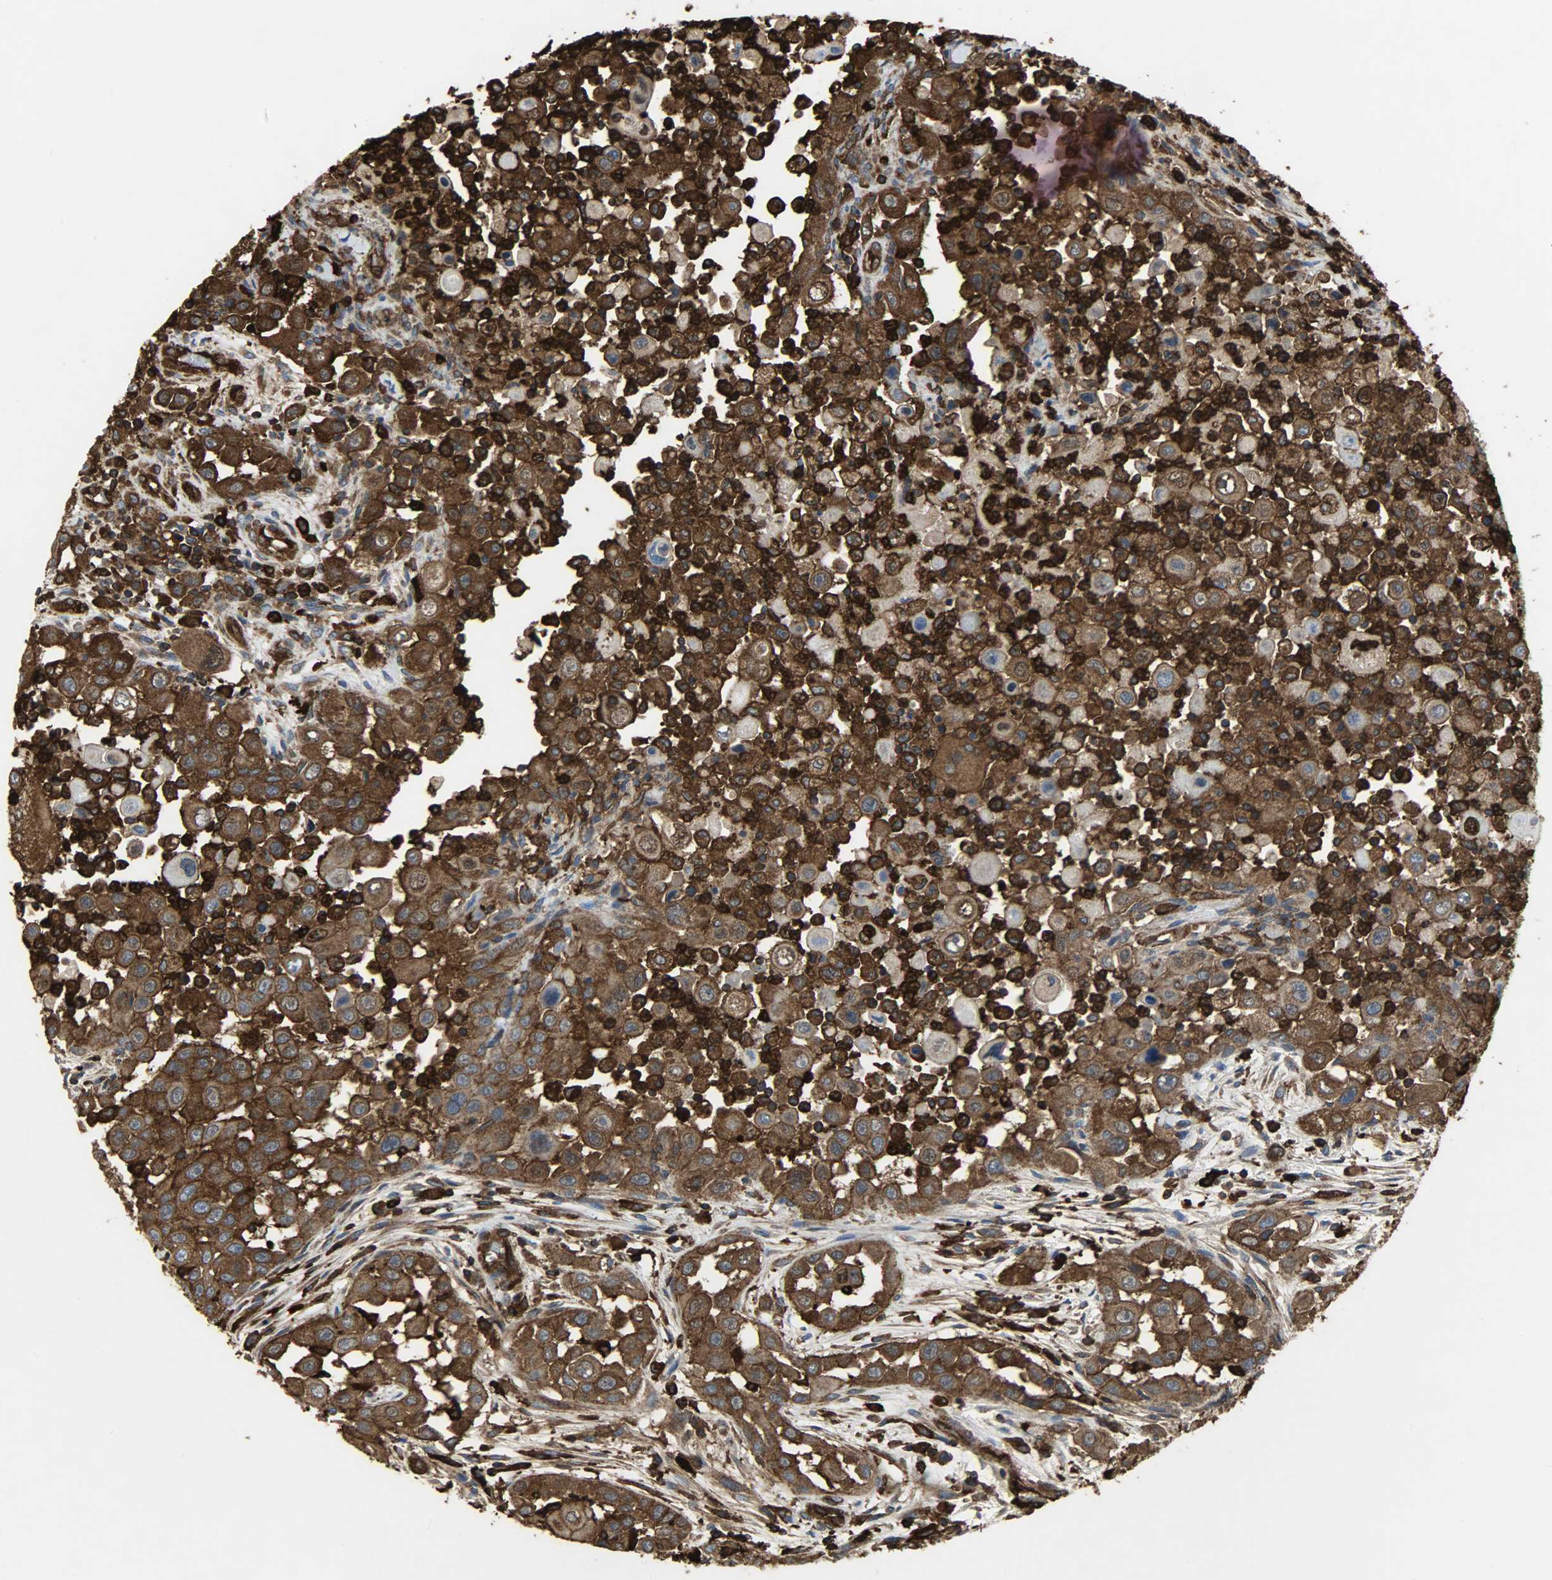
{"staining": {"intensity": "strong", "quantity": ">75%", "location": "cytoplasmic/membranous"}, "tissue": "head and neck cancer", "cell_type": "Tumor cells", "image_type": "cancer", "snomed": [{"axis": "morphology", "description": "Carcinoma, NOS"}, {"axis": "topography", "description": "Head-Neck"}], "caption": "Immunohistochemistry (IHC) photomicrograph of human head and neck cancer (carcinoma) stained for a protein (brown), which demonstrates high levels of strong cytoplasmic/membranous positivity in about >75% of tumor cells.", "gene": "VASP", "patient": {"sex": "male", "age": 87}}